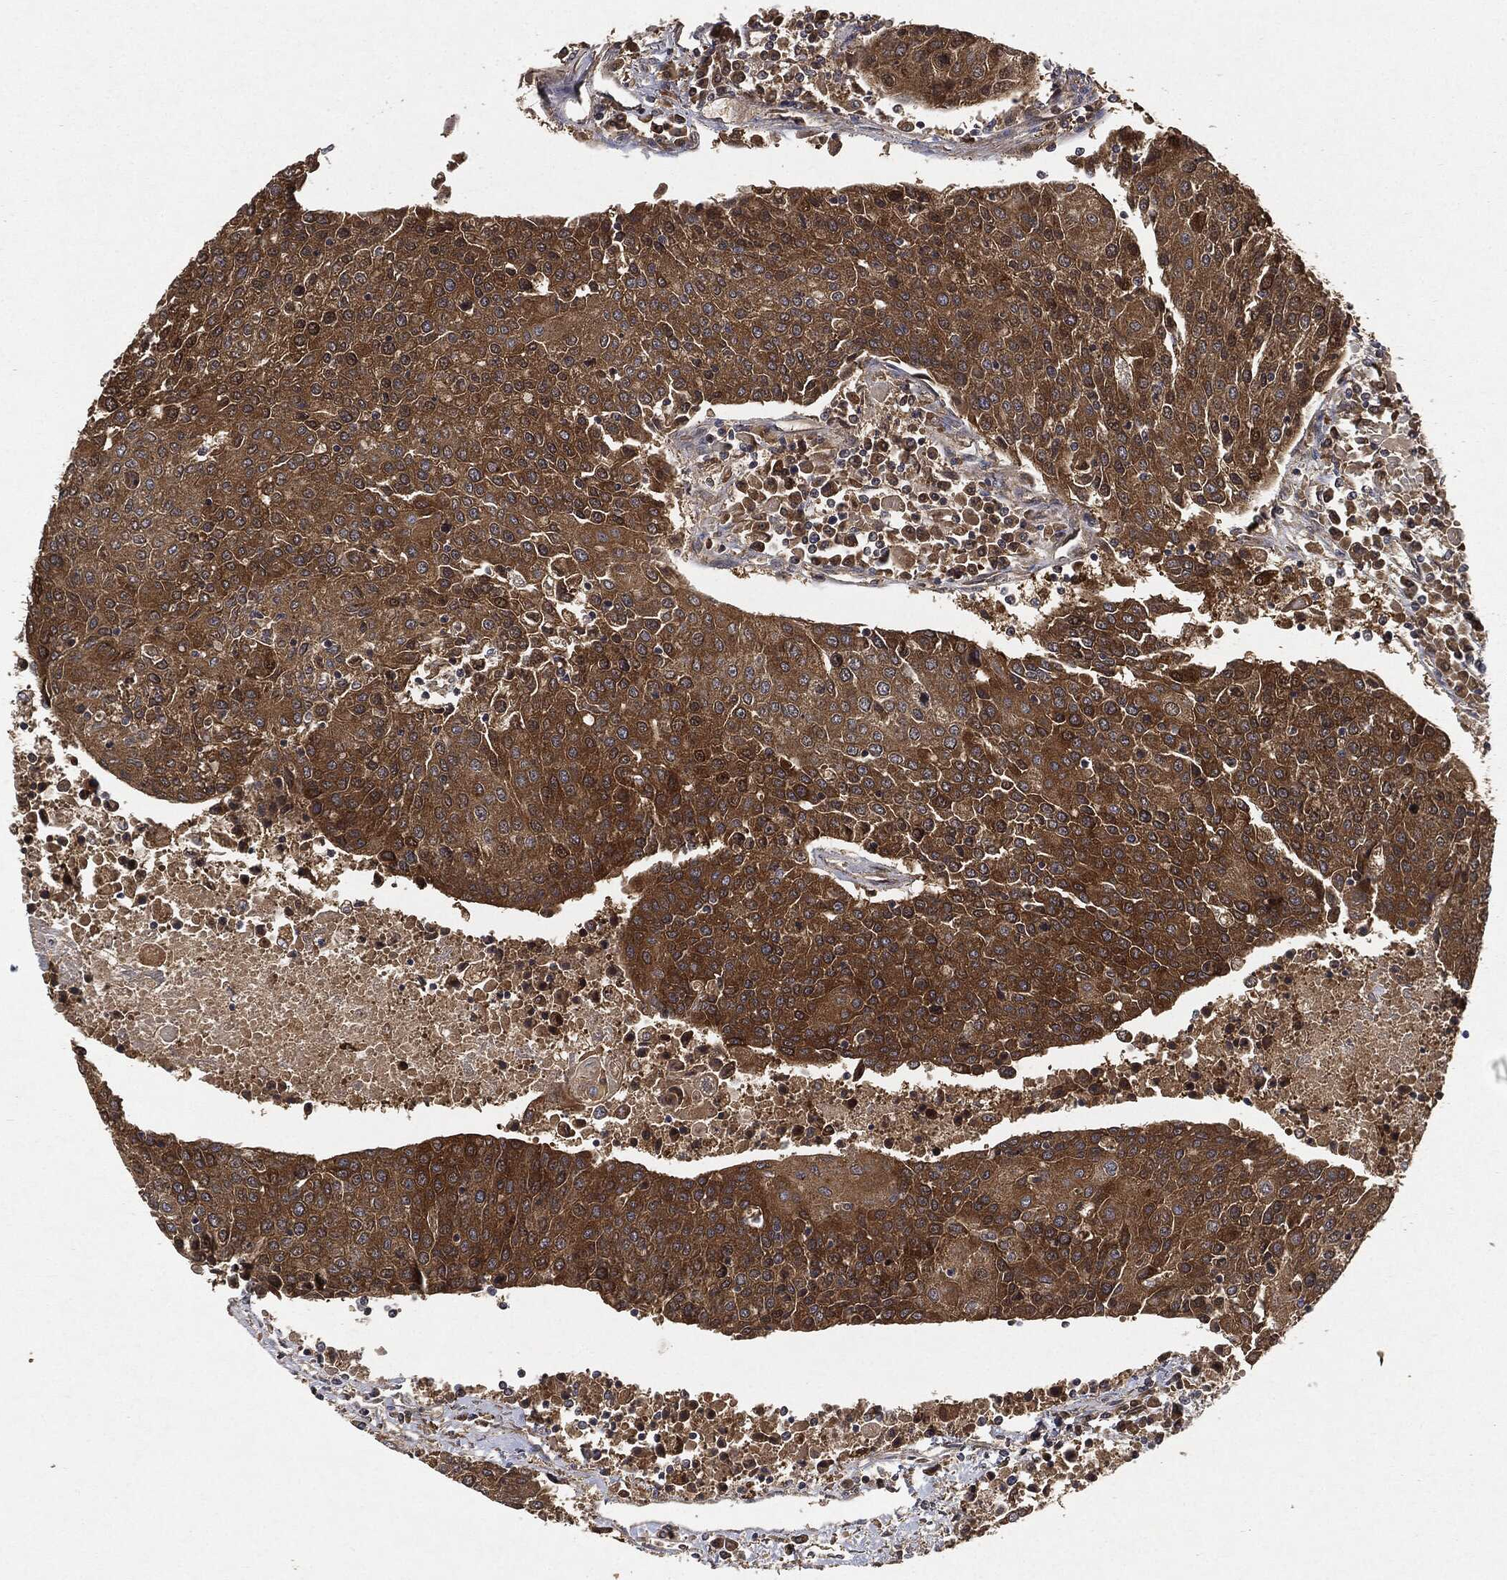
{"staining": {"intensity": "strong", "quantity": ">75%", "location": "cytoplasmic/membranous"}, "tissue": "urothelial cancer", "cell_type": "Tumor cells", "image_type": "cancer", "snomed": [{"axis": "morphology", "description": "Urothelial carcinoma, High grade"}, {"axis": "topography", "description": "Urinary bladder"}], "caption": "Human urothelial cancer stained with a protein marker reveals strong staining in tumor cells.", "gene": "BRAF", "patient": {"sex": "female", "age": 85}}